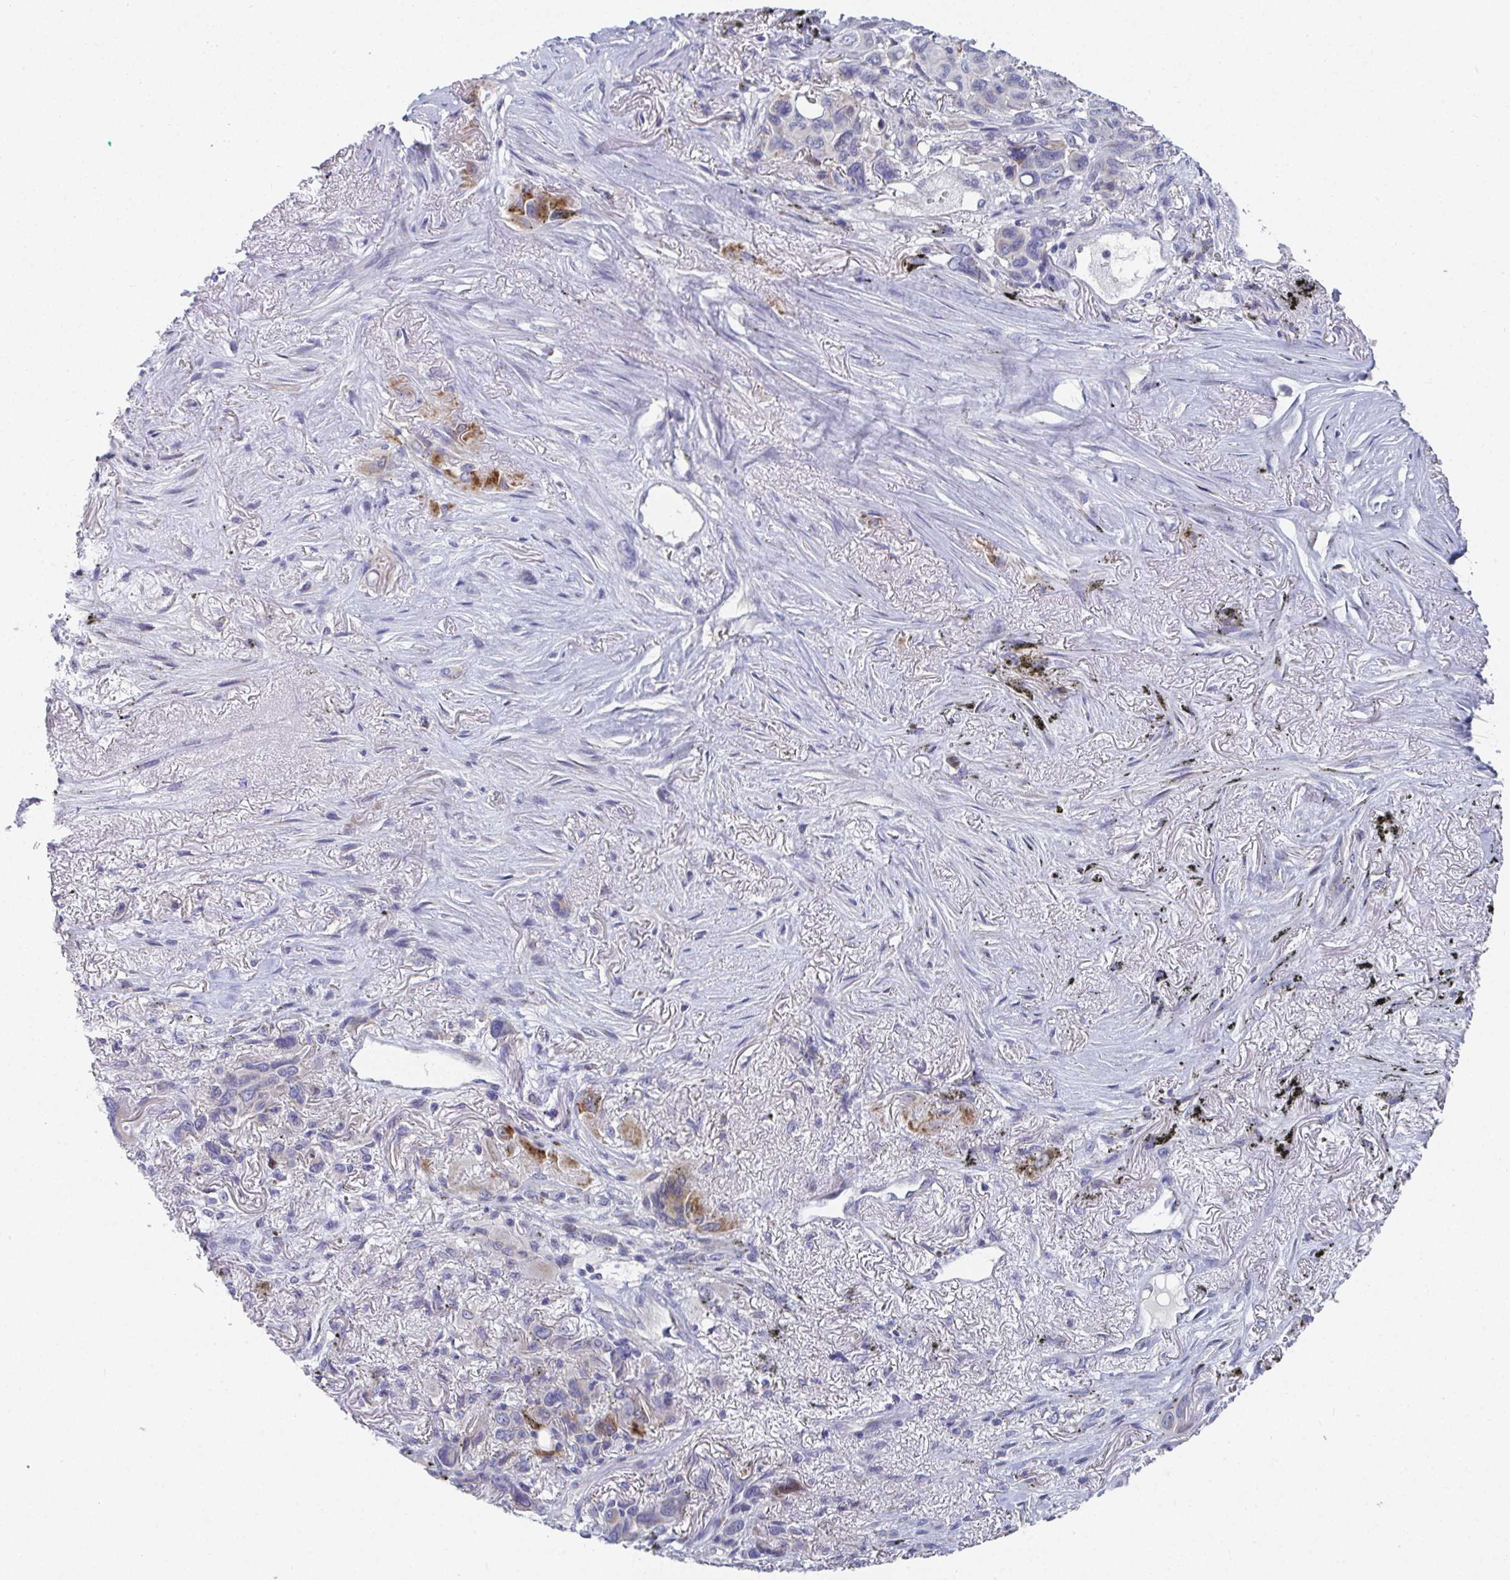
{"staining": {"intensity": "moderate", "quantity": "<25%", "location": "cytoplasmic/membranous"}, "tissue": "melanoma", "cell_type": "Tumor cells", "image_type": "cancer", "snomed": [{"axis": "morphology", "description": "Malignant melanoma, Metastatic site"}, {"axis": "topography", "description": "Lung"}], "caption": "Moderate cytoplasmic/membranous protein staining is seen in about <25% of tumor cells in malignant melanoma (metastatic site).", "gene": "ATP5F1C", "patient": {"sex": "male", "age": 48}}